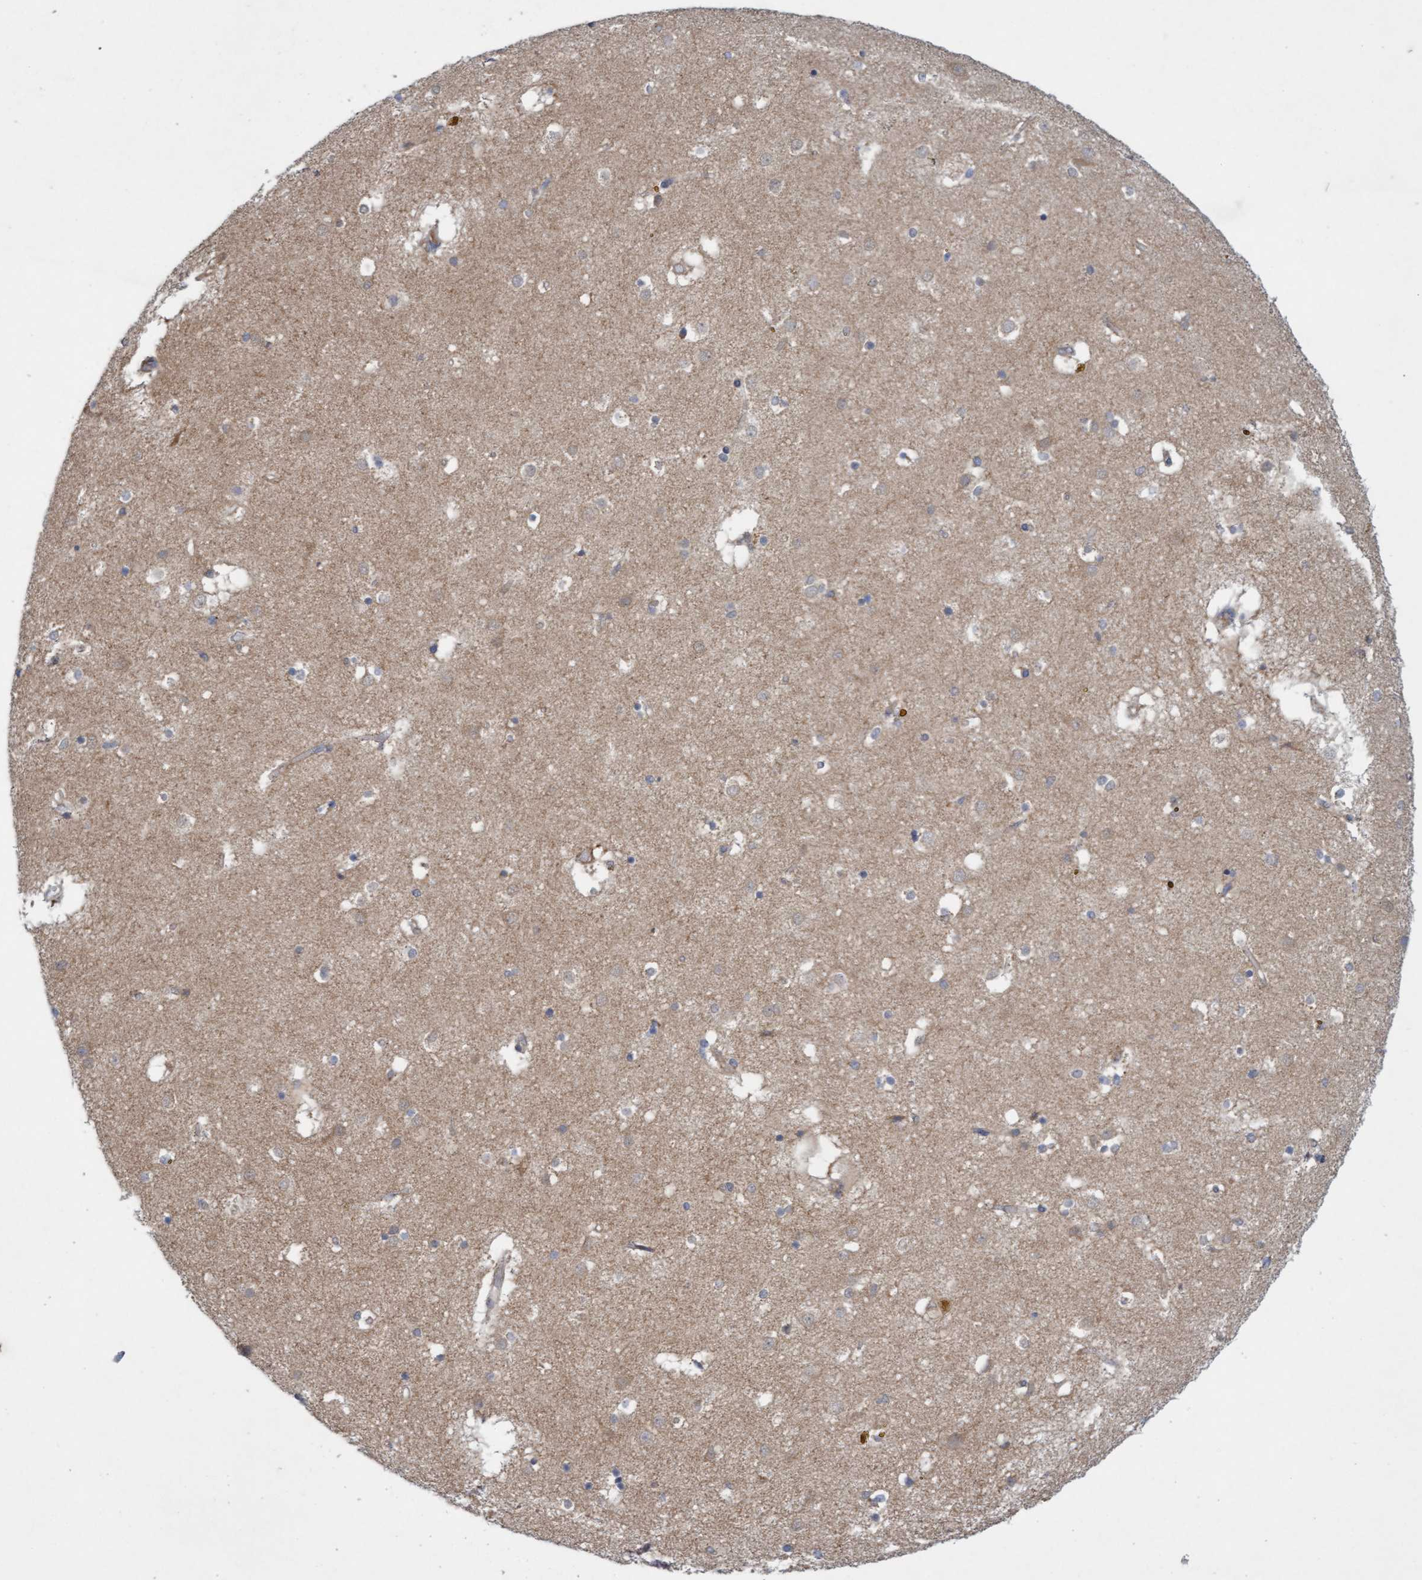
{"staining": {"intensity": "weak", "quantity": "<25%", "location": "cytoplasmic/membranous"}, "tissue": "caudate", "cell_type": "Glial cells", "image_type": "normal", "snomed": [{"axis": "morphology", "description": "Normal tissue, NOS"}, {"axis": "topography", "description": "Lateral ventricle wall"}], "caption": "Immunohistochemistry (IHC) micrograph of benign caudate: caudate stained with DAB exhibits no significant protein expression in glial cells. (DAB immunohistochemistry (IHC) with hematoxylin counter stain).", "gene": "DDHD2", "patient": {"sex": "male", "age": 70}}